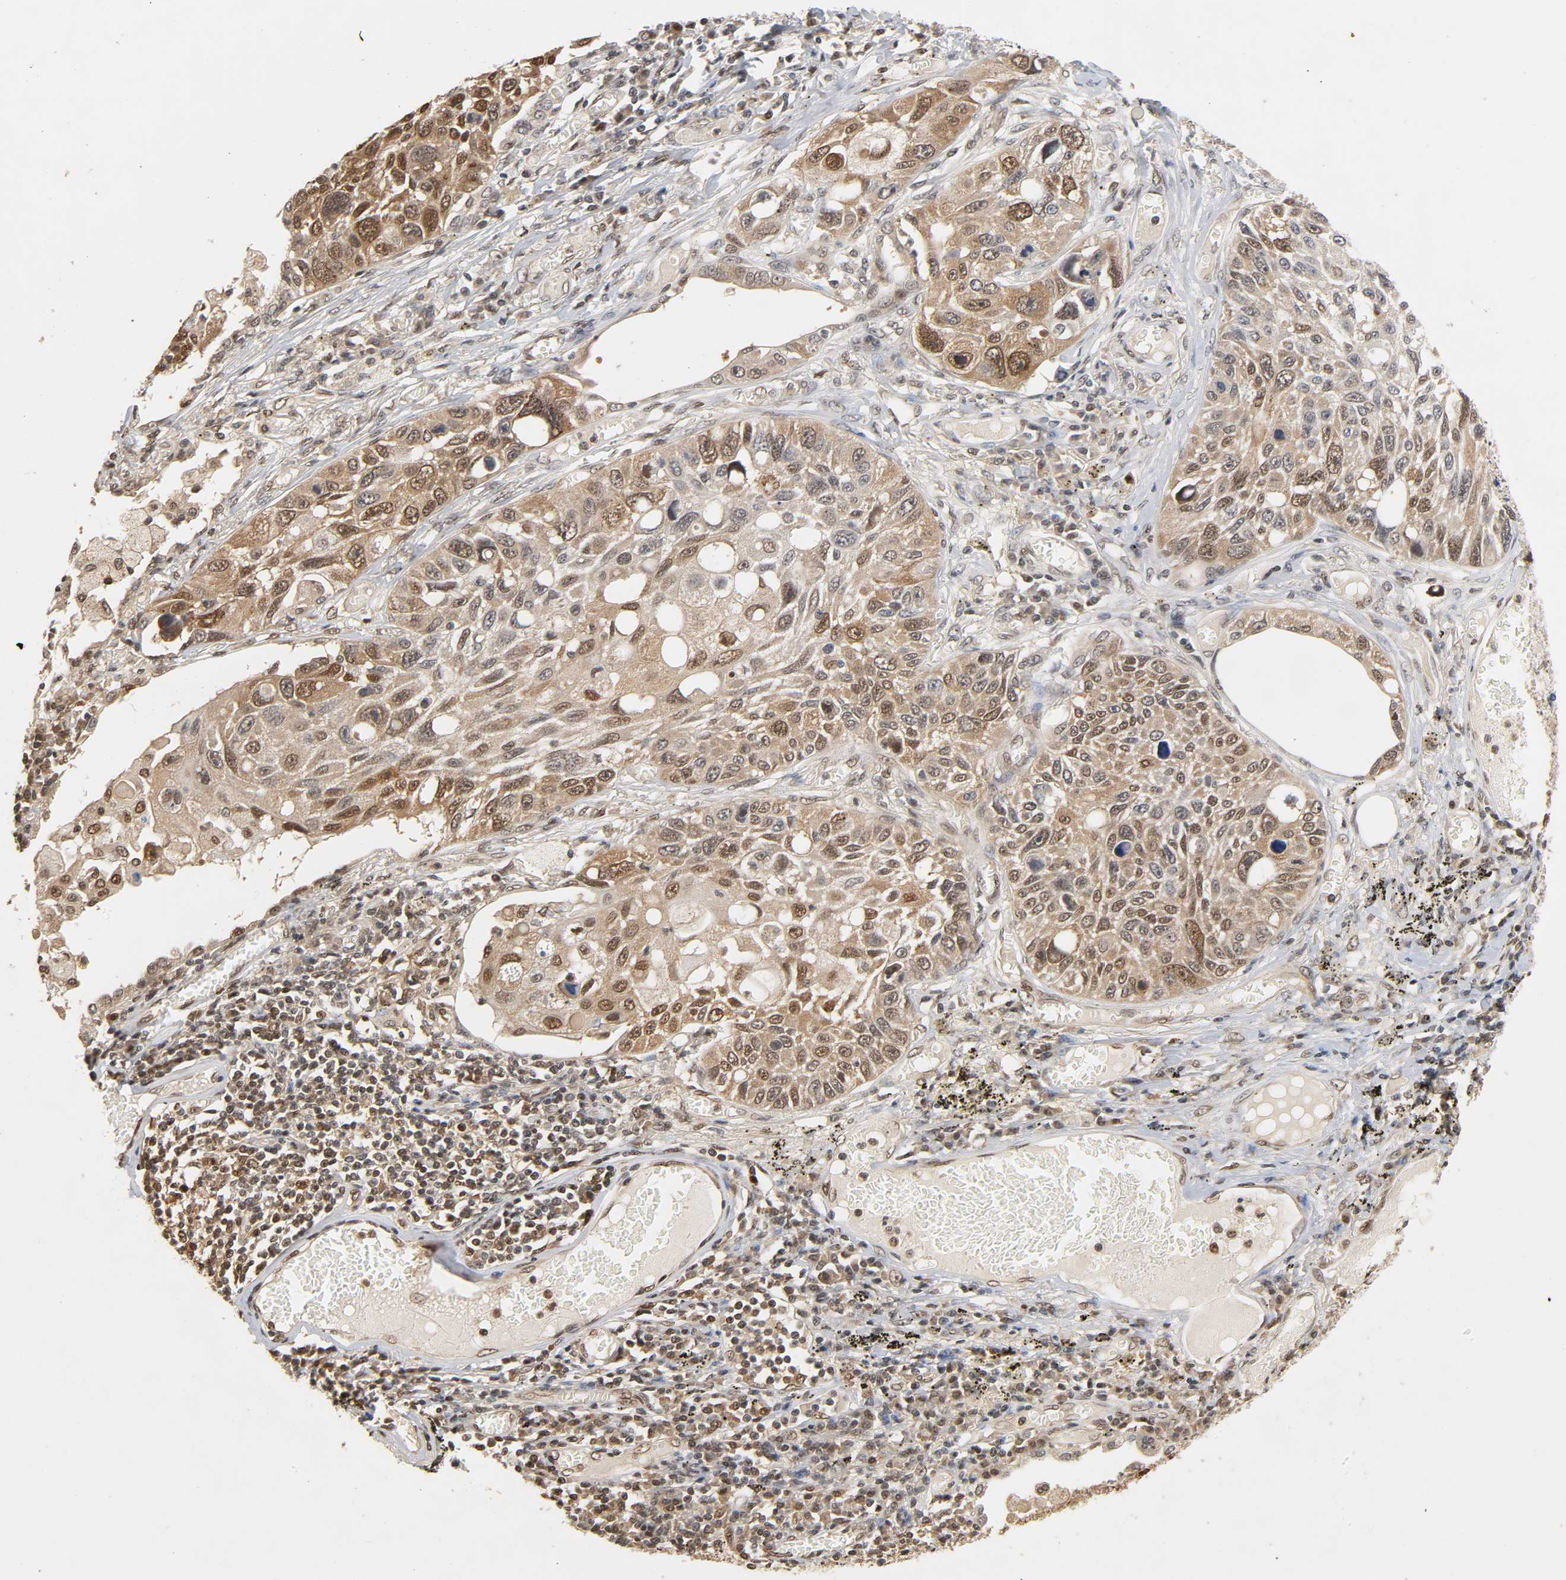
{"staining": {"intensity": "moderate", "quantity": "25%-75%", "location": "cytoplasmic/membranous,nuclear"}, "tissue": "lung cancer", "cell_type": "Tumor cells", "image_type": "cancer", "snomed": [{"axis": "morphology", "description": "Squamous cell carcinoma, NOS"}, {"axis": "topography", "description": "Lung"}], "caption": "High-power microscopy captured an IHC histopathology image of lung squamous cell carcinoma, revealing moderate cytoplasmic/membranous and nuclear staining in approximately 25%-75% of tumor cells.", "gene": "UBC", "patient": {"sex": "male", "age": 71}}